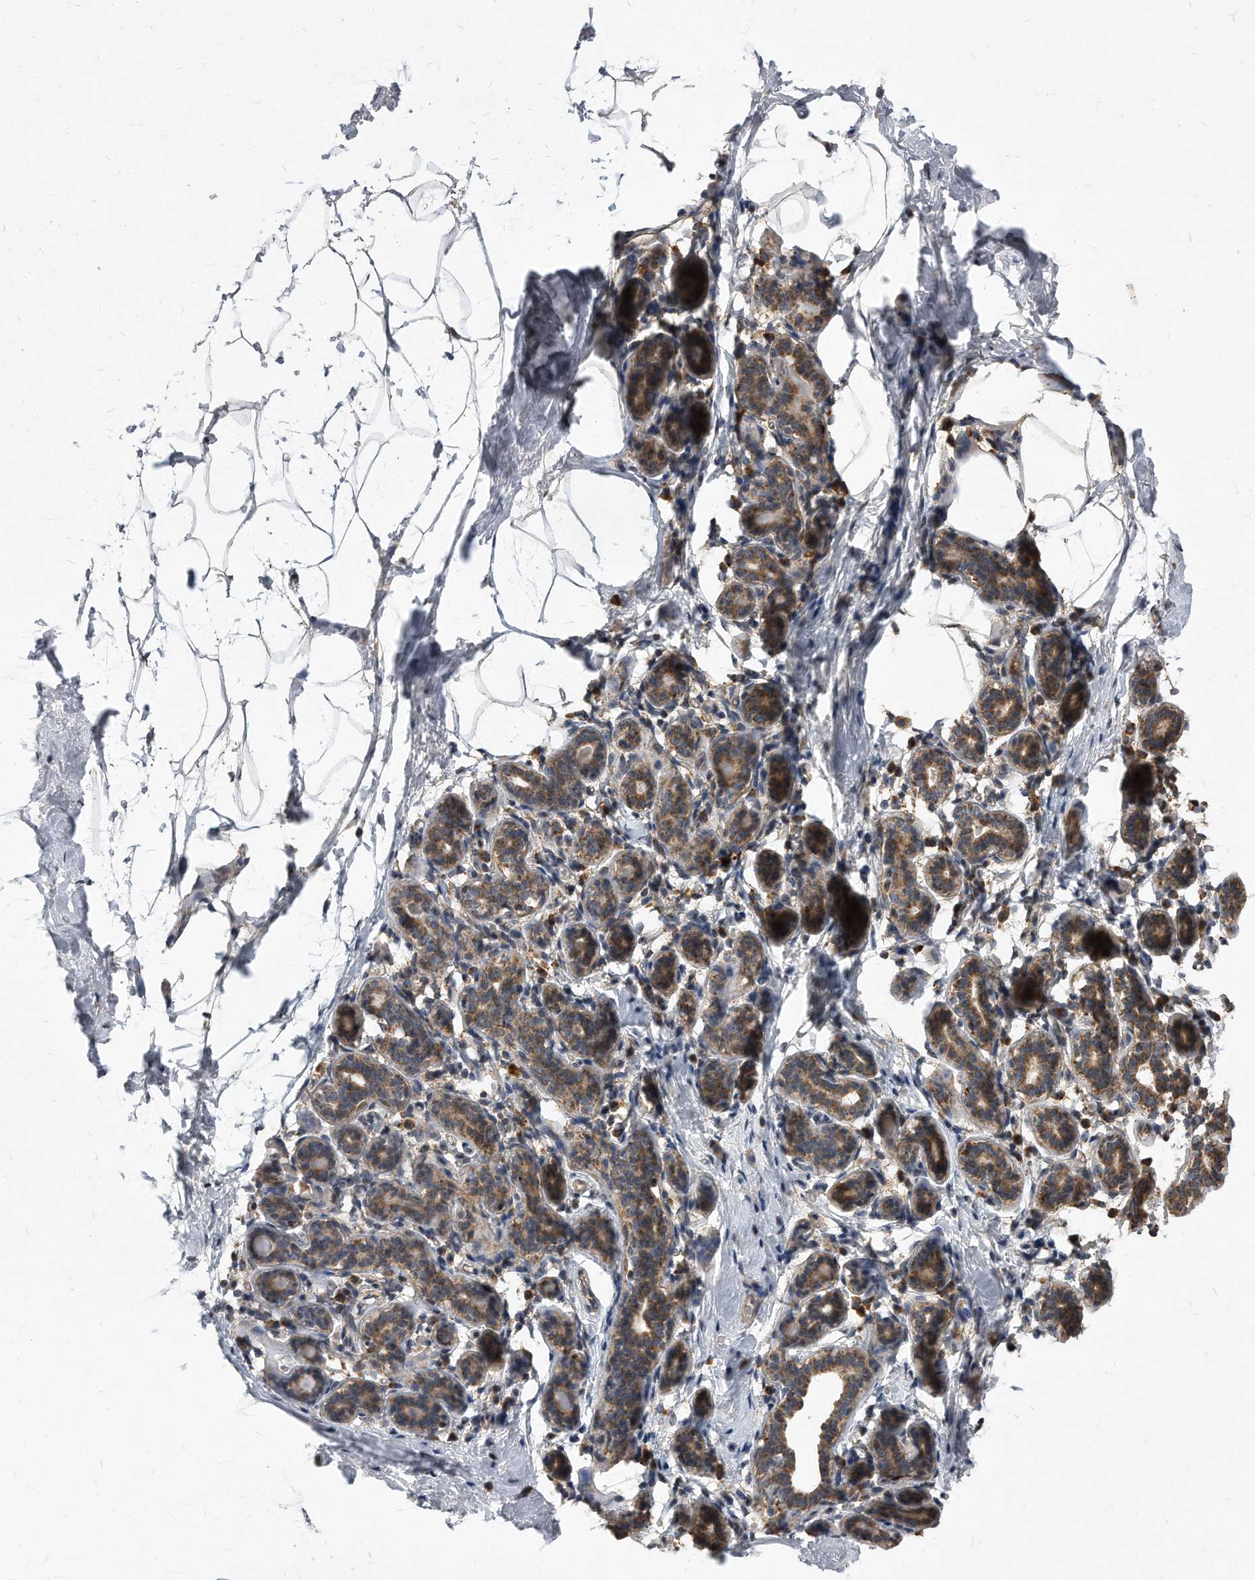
{"staining": {"intensity": "weak", "quantity": "<25%", "location": "cytoplasmic/membranous"}, "tissue": "breast", "cell_type": "Adipocytes", "image_type": "normal", "snomed": [{"axis": "morphology", "description": "Normal tissue, NOS"}, {"axis": "morphology", "description": "Lobular carcinoma"}, {"axis": "topography", "description": "Breast"}], "caption": "This is an IHC micrograph of normal breast. There is no expression in adipocytes.", "gene": "SOBP", "patient": {"sex": "female", "age": 62}}